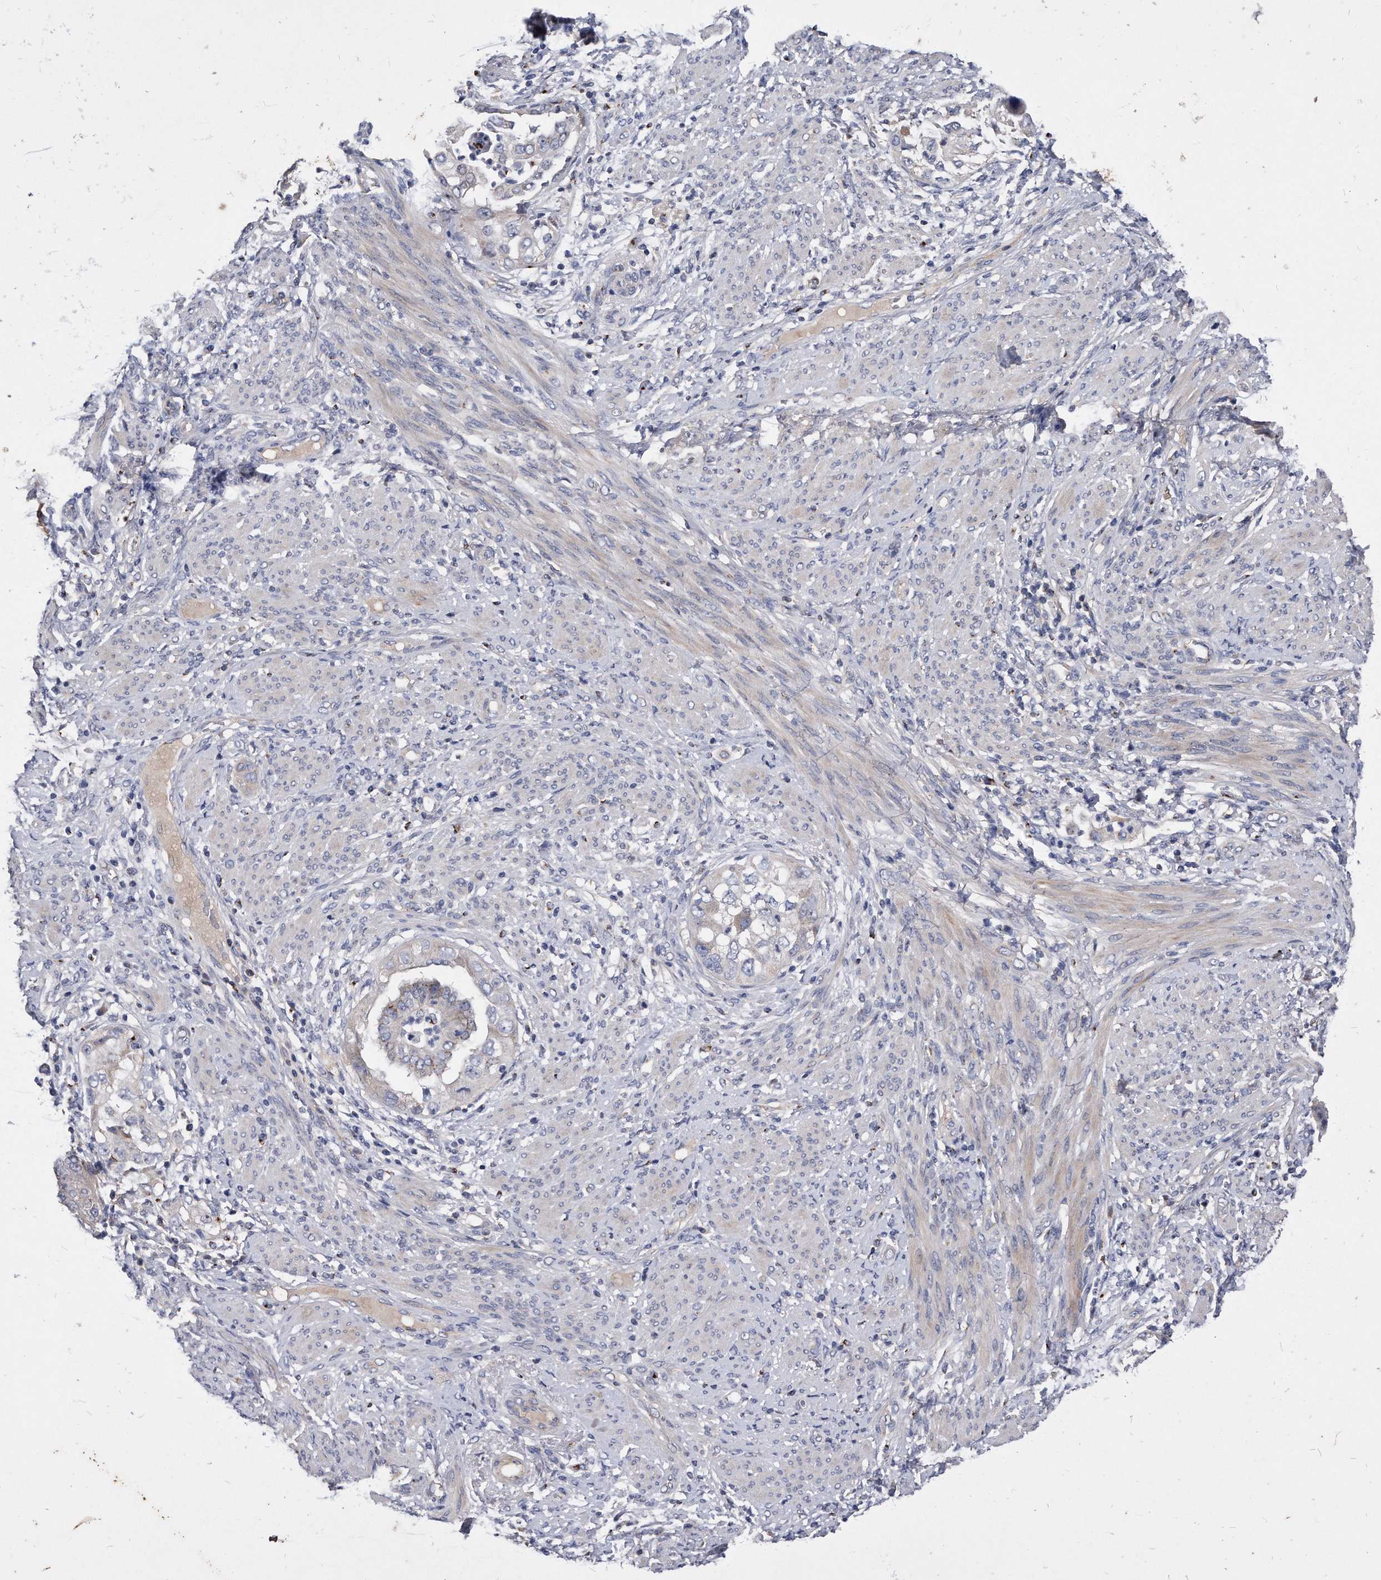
{"staining": {"intensity": "weak", "quantity": "<25%", "location": "cytoplasmic/membranous"}, "tissue": "endometrial cancer", "cell_type": "Tumor cells", "image_type": "cancer", "snomed": [{"axis": "morphology", "description": "Adenocarcinoma, NOS"}, {"axis": "topography", "description": "Endometrium"}], "caption": "A micrograph of endometrial cancer (adenocarcinoma) stained for a protein displays no brown staining in tumor cells. (DAB immunohistochemistry visualized using brightfield microscopy, high magnification).", "gene": "MGAT4A", "patient": {"sex": "female", "age": 85}}